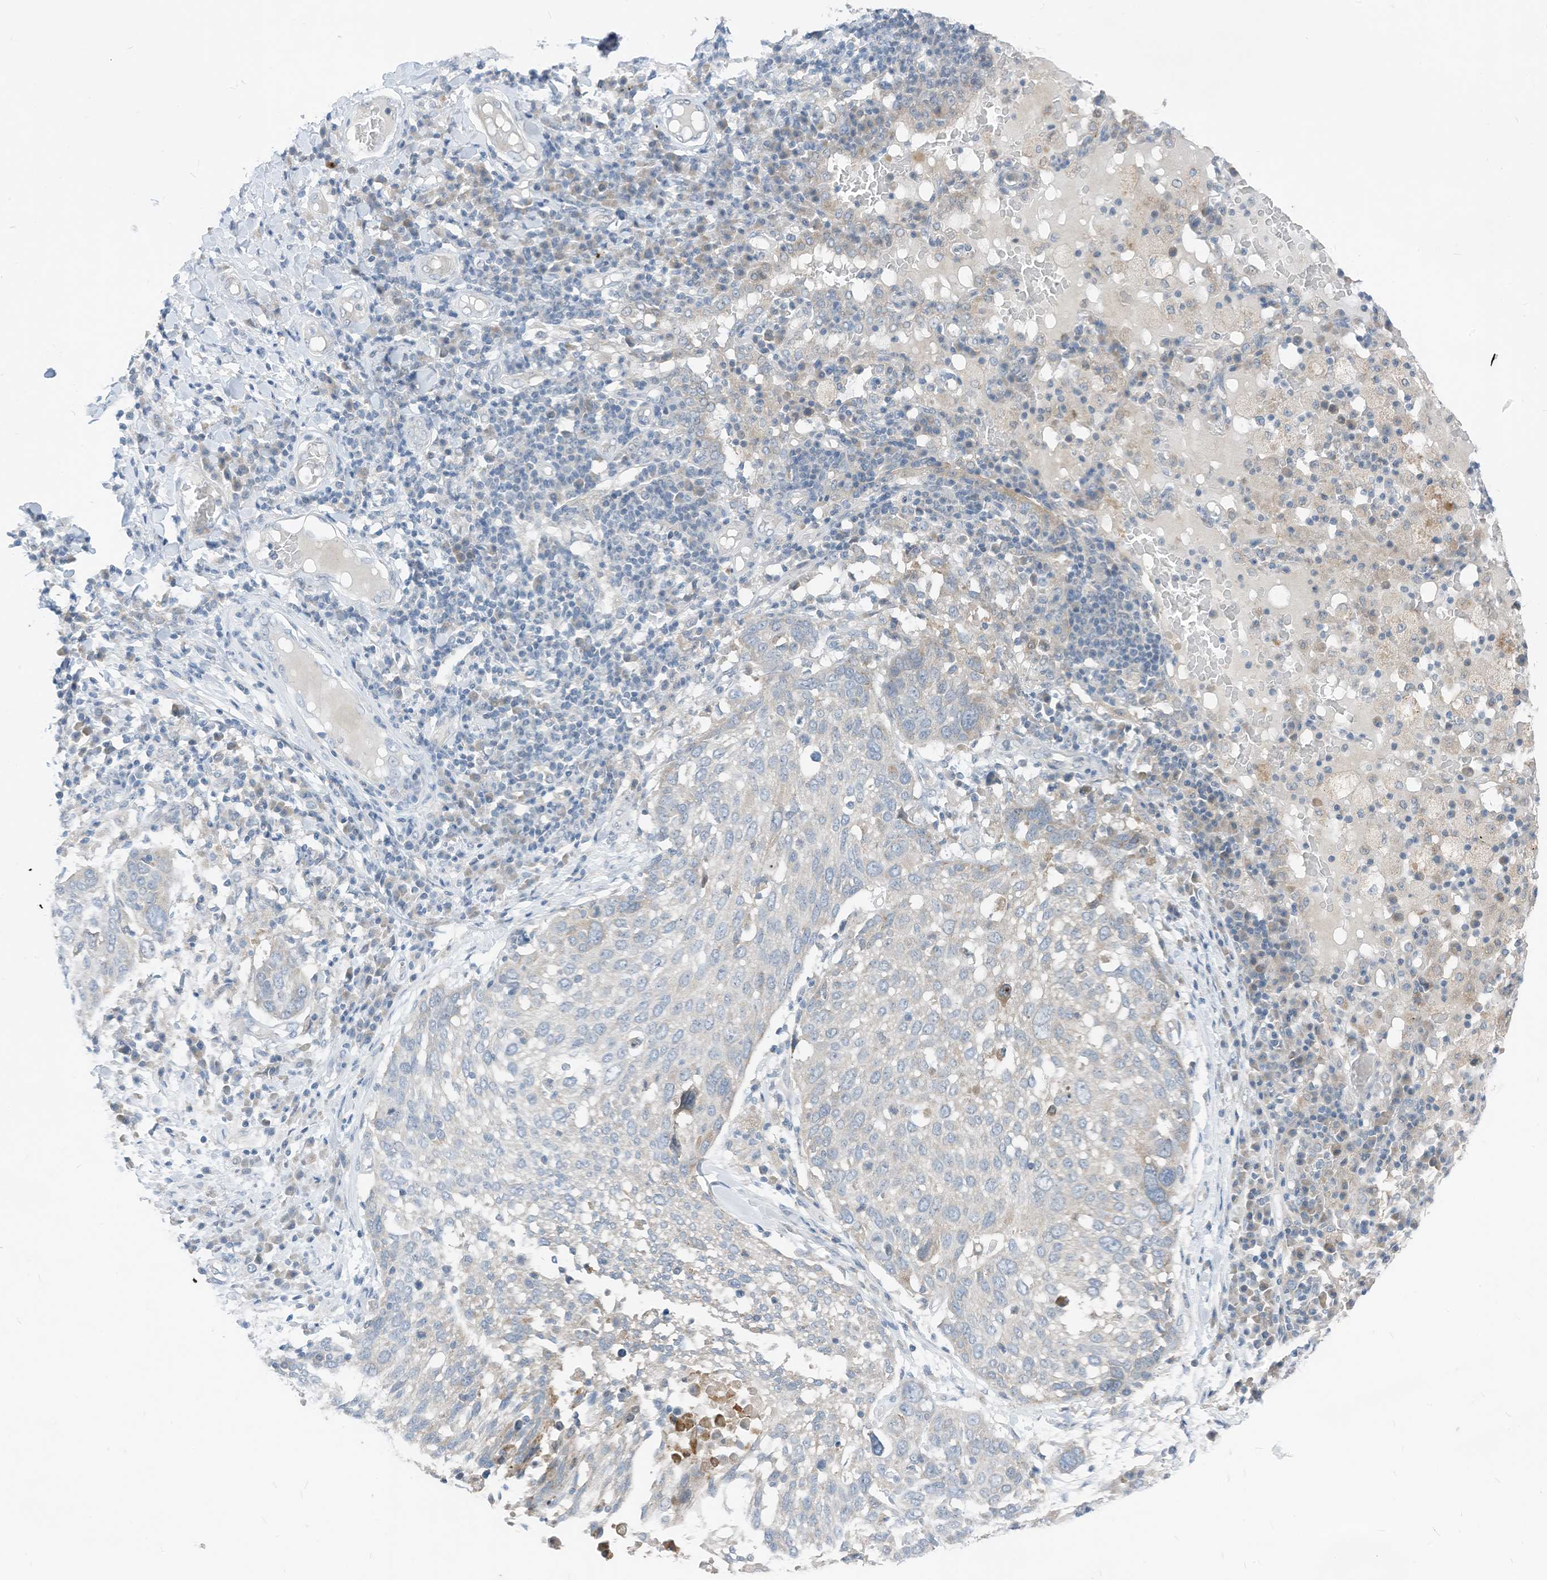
{"staining": {"intensity": "negative", "quantity": "none", "location": "none"}, "tissue": "lung cancer", "cell_type": "Tumor cells", "image_type": "cancer", "snomed": [{"axis": "morphology", "description": "Squamous cell carcinoma, NOS"}, {"axis": "topography", "description": "Lung"}], "caption": "The micrograph demonstrates no staining of tumor cells in lung cancer (squamous cell carcinoma).", "gene": "LDAH", "patient": {"sex": "male", "age": 65}}